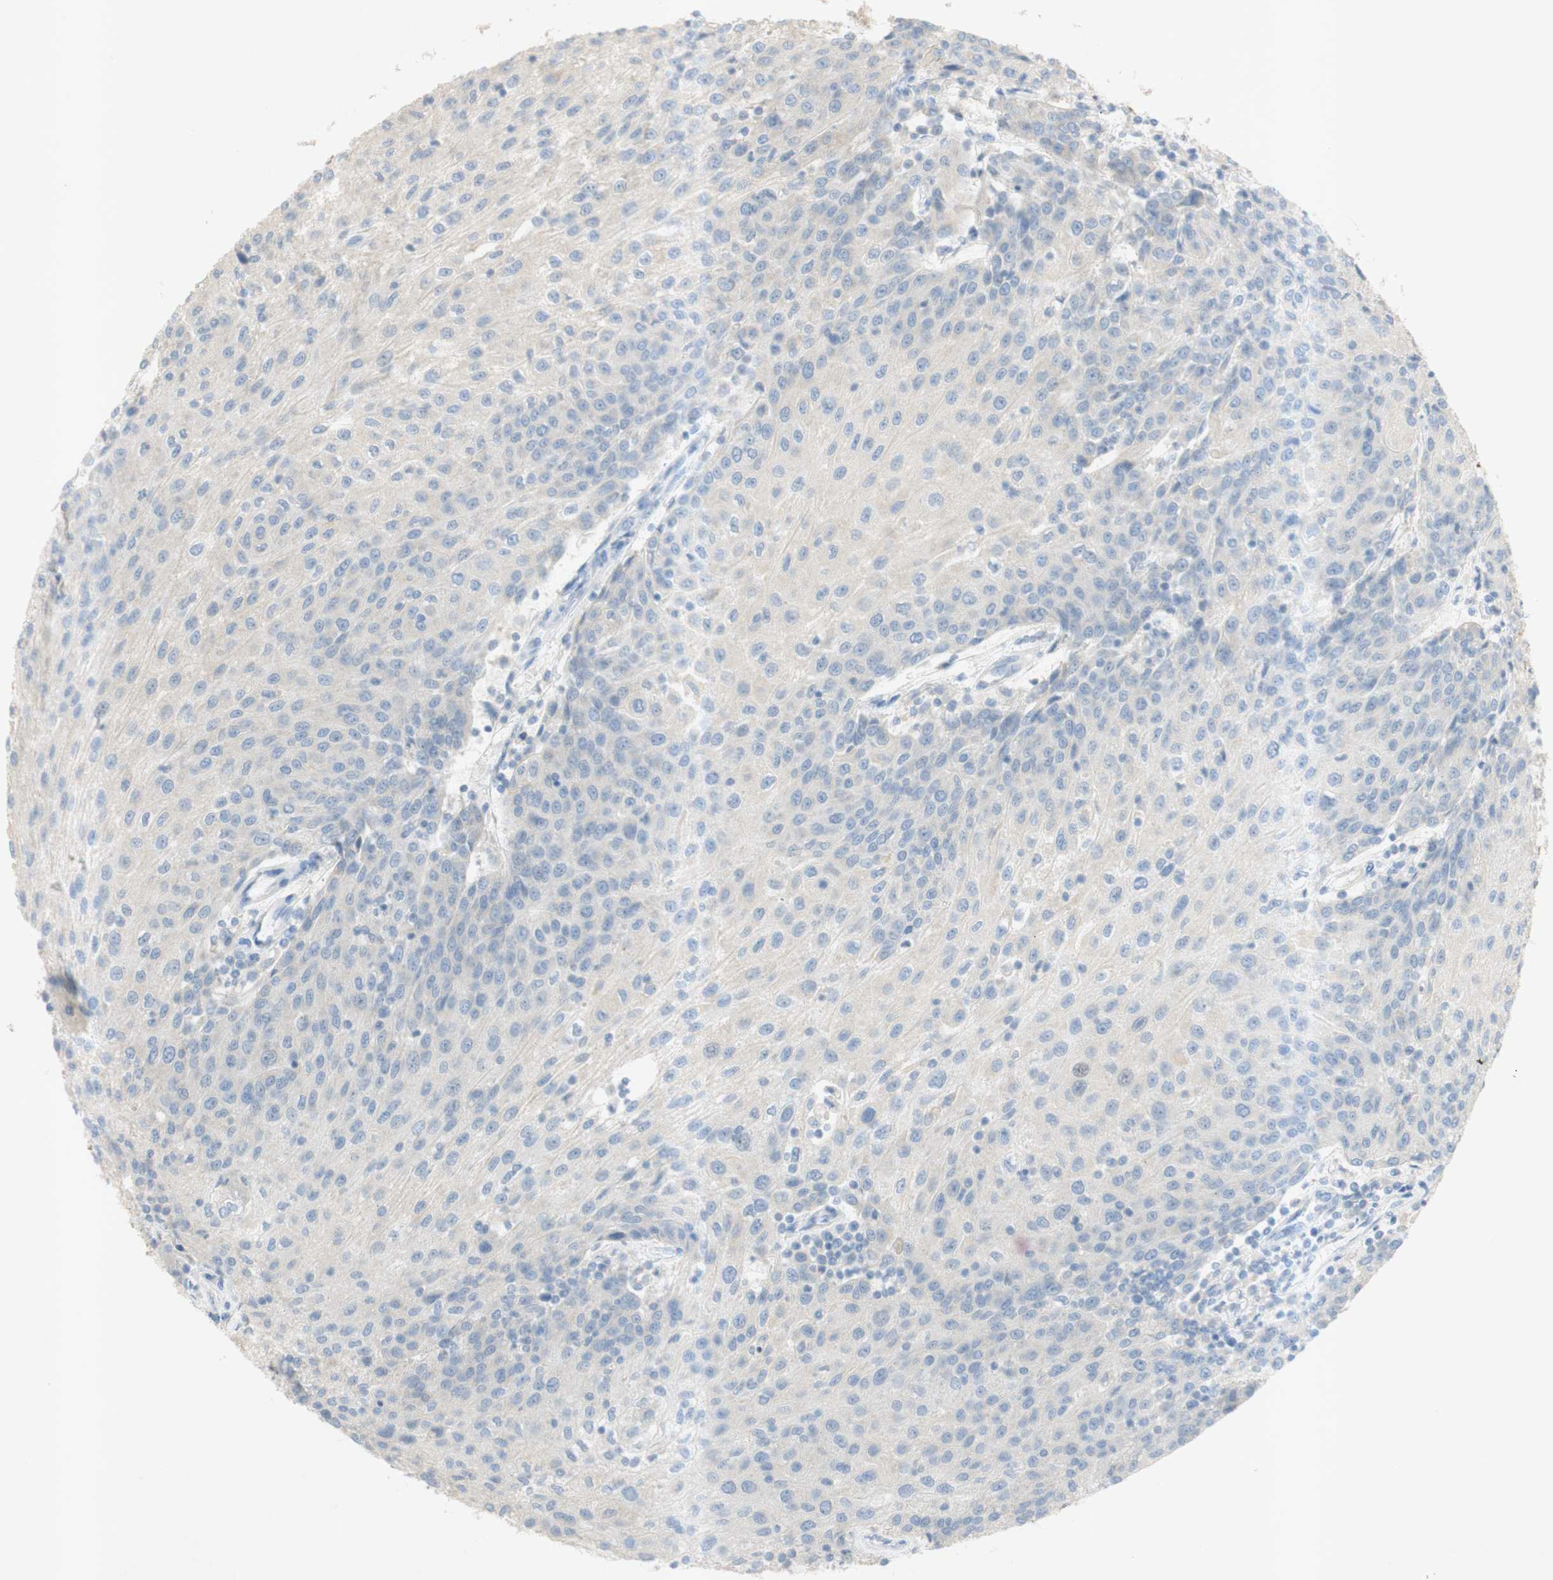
{"staining": {"intensity": "negative", "quantity": "none", "location": "none"}, "tissue": "urothelial cancer", "cell_type": "Tumor cells", "image_type": "cancer", "snomed": [{"axis": "morphology", "description": "Urothelial carcinoma, High grade"}, {"axis": "topography", "description": "Urinary bladder"}], "caption": "Tumor cells are negative for brown protein staining in high-grade urothelial carcinoma.", "gene": "EPO", "patient": {"sex": "female", "age": 85}}